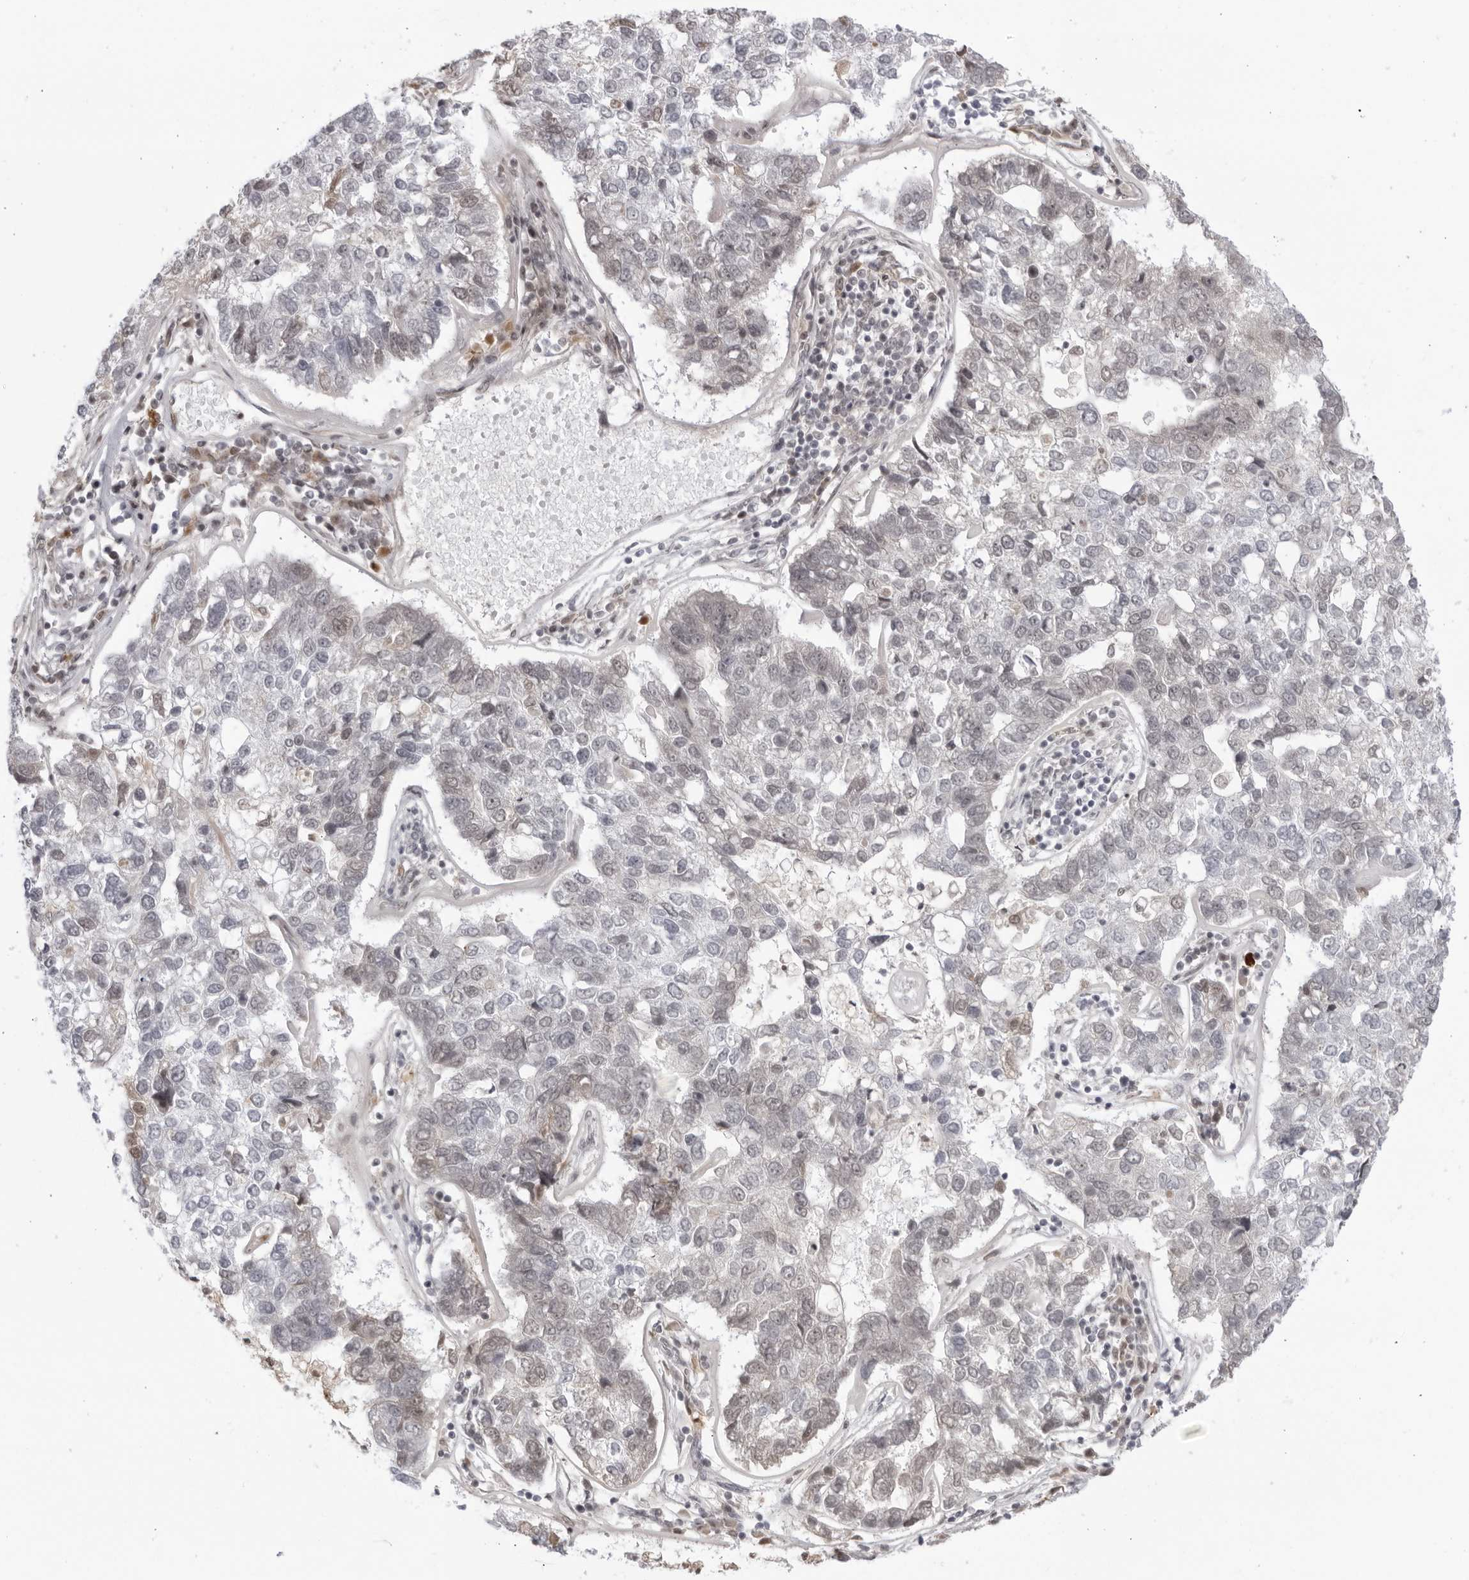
{"staining": {"intensity": "negative", "quantity": "none", "location": "none"}, "tissue": "pancreatic cancer", "cell_type": "Tumor cells", "image_type": "cancer", "snomed": [{"axis": "morphology", "description": "Adenocarcinoma, NOS"}, {"axis": "topography", "description": "Pancreas"}], "caption": "Human pancreatic adenocarcinoma stained for a protein using IHC exhibits no staining in tumor cells.", "gene": "DTL", "patient": {"sex": "female", "age": 61}}